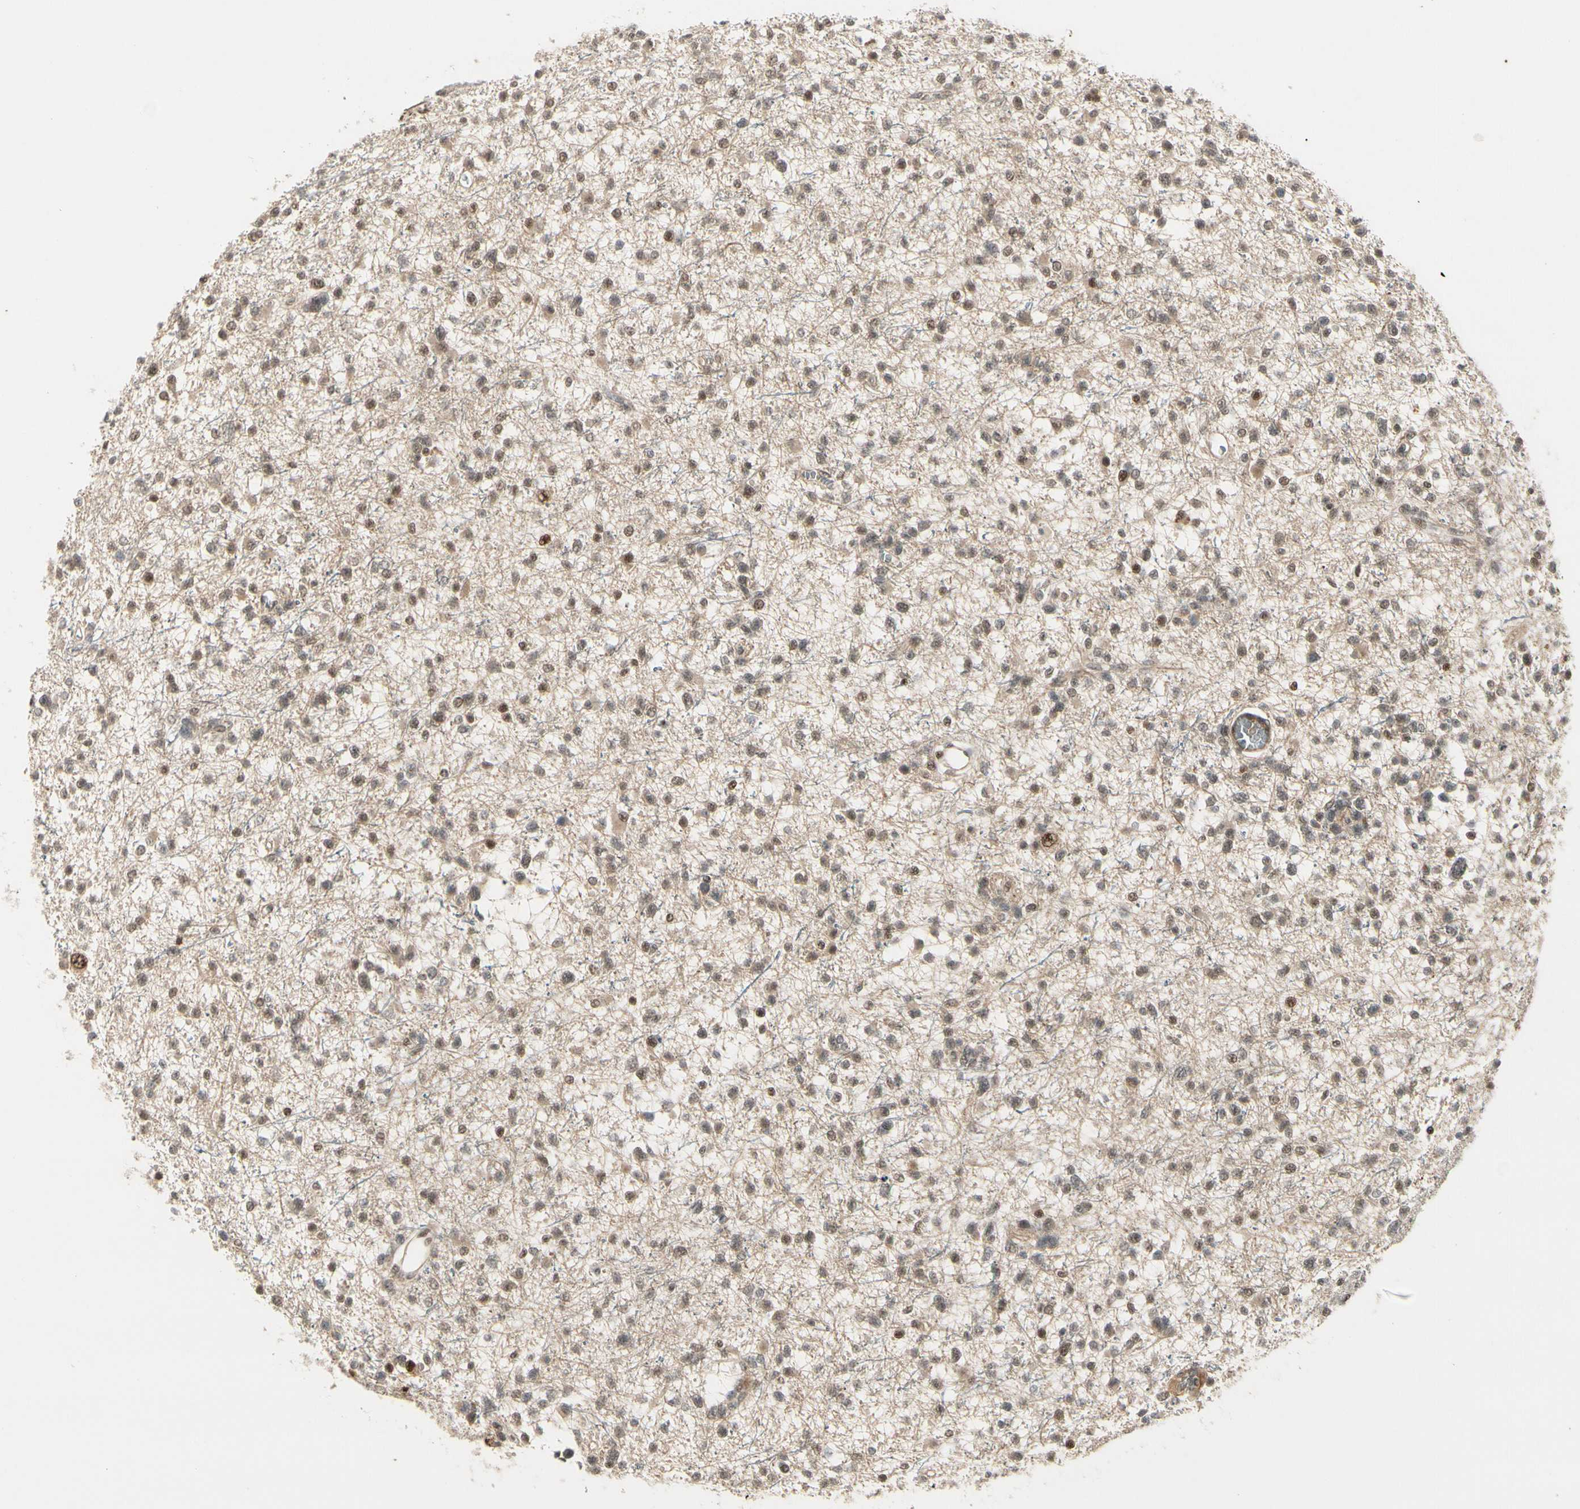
{"staining": {"intensity": "weak", "quantity": "25%-75%", "location": "cytoplasmic/membranous,nuclear"}, "tissue": "glioma", "cell_type": "Tumor cells", "image_type": "cancer", "snomed": [{"axis": "morphology", "description": "Glioma, malignant, Low grade"}, {"axis": "topography", "description": "Brain"}], "caption": "The image displays staining of low-grade glioma (malignant), revealing weak cytoplasmic/membranous and nuclear protein expression (brown color) within tumor cells.", "gene": "CDK11A", "patient": {"sex": "female", "age": 22}}